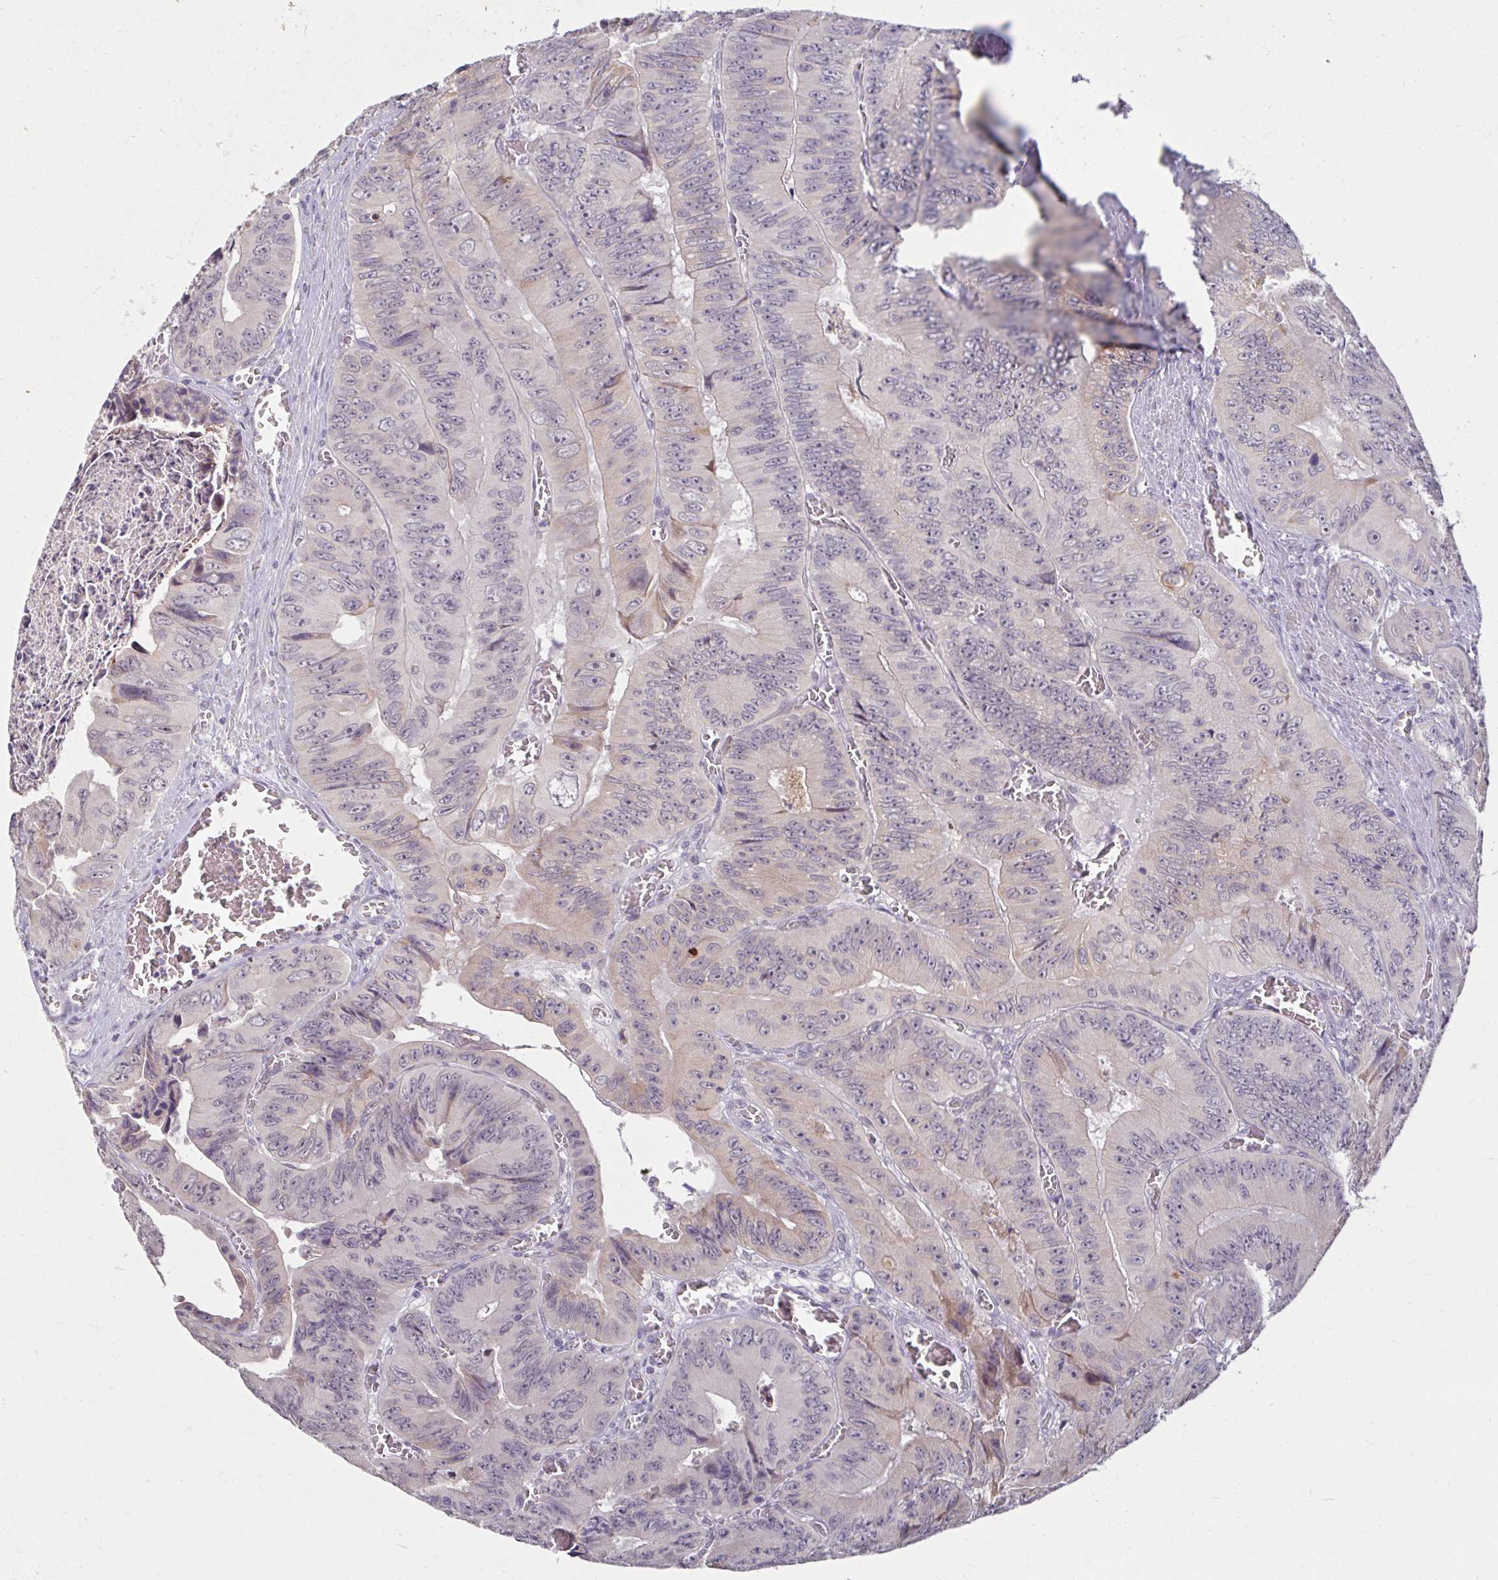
{"staining": {"intensity": "negative", "quantity": "none", "location": "none"}, "tissue": "colorectal cancer", "cell_type": "Tumor cells", "image_type": "cancer", "snomed": [{"axis": "morphology", "description": "Adenocarcinoma, NOS"}, {"axis": "topography", "description": "Colon"}], "caption": "Protein analysis of colorectal cancer (adenocarcinoma) exhibits no significant expression in tumor cells.", "gene": "DDN", "patient": {"sex": "female", "age": 84}}